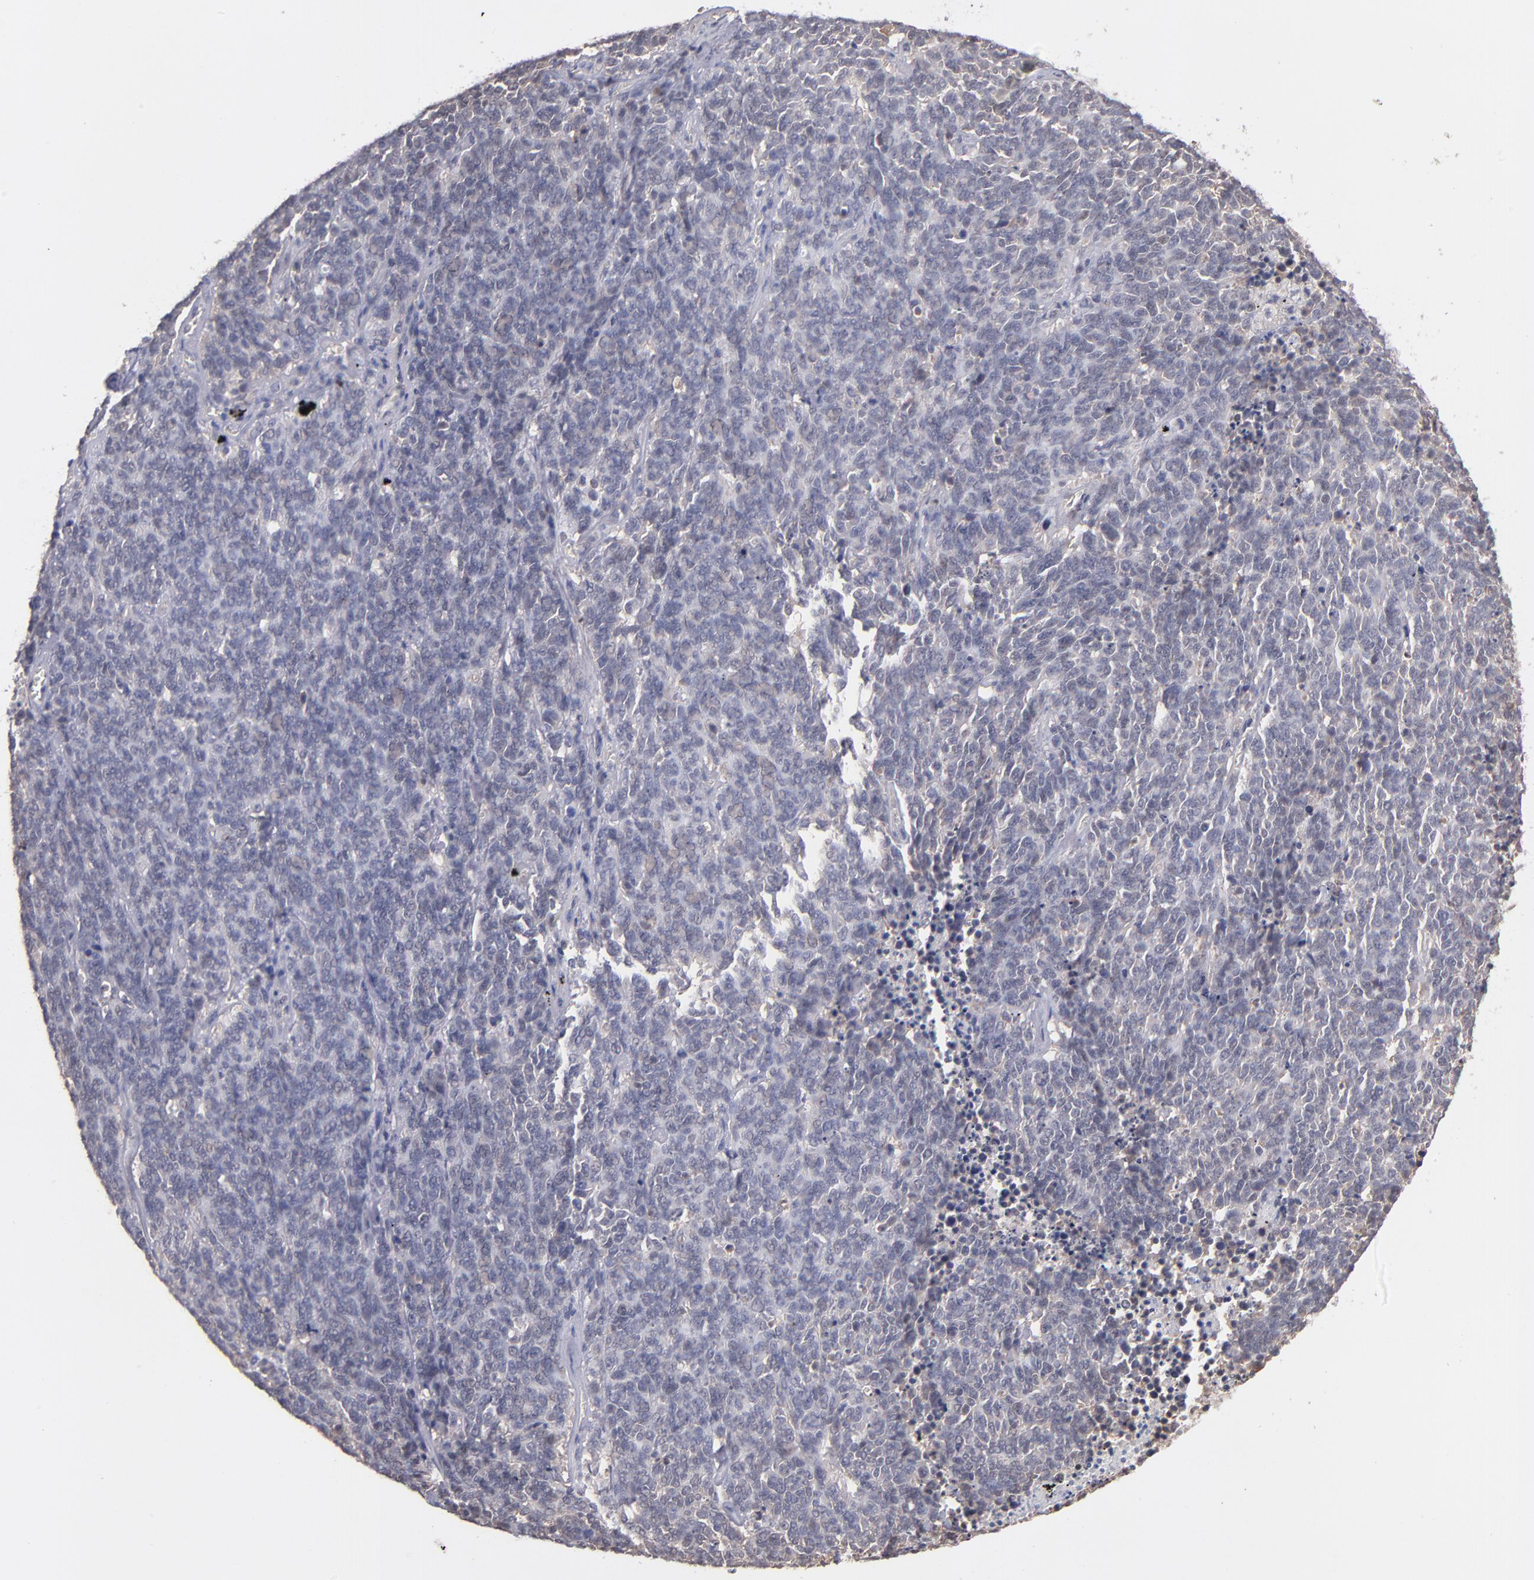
{"staining": {"intensity": "negative", "quantity": "none", "location": "none"}, "tissue": "lung cancer", "cell_type": "Tumor cells", "image_type": "cancer", "snomed": [{"axis": "morphology", "description": "Neoplasm, malignant, NOS"}, {"axis": "topography", "description": "Lung"}], "caption": "Tumor cells are negative for brown protein staining in lung cancer. The staining is performed using DAB (3,3'-diaminobenzidine) brown chromogen with nuclei counter-stained in using hematoxylin.", "gene": "PSMD10", "patient": {"sex": "female", "age": 58}}